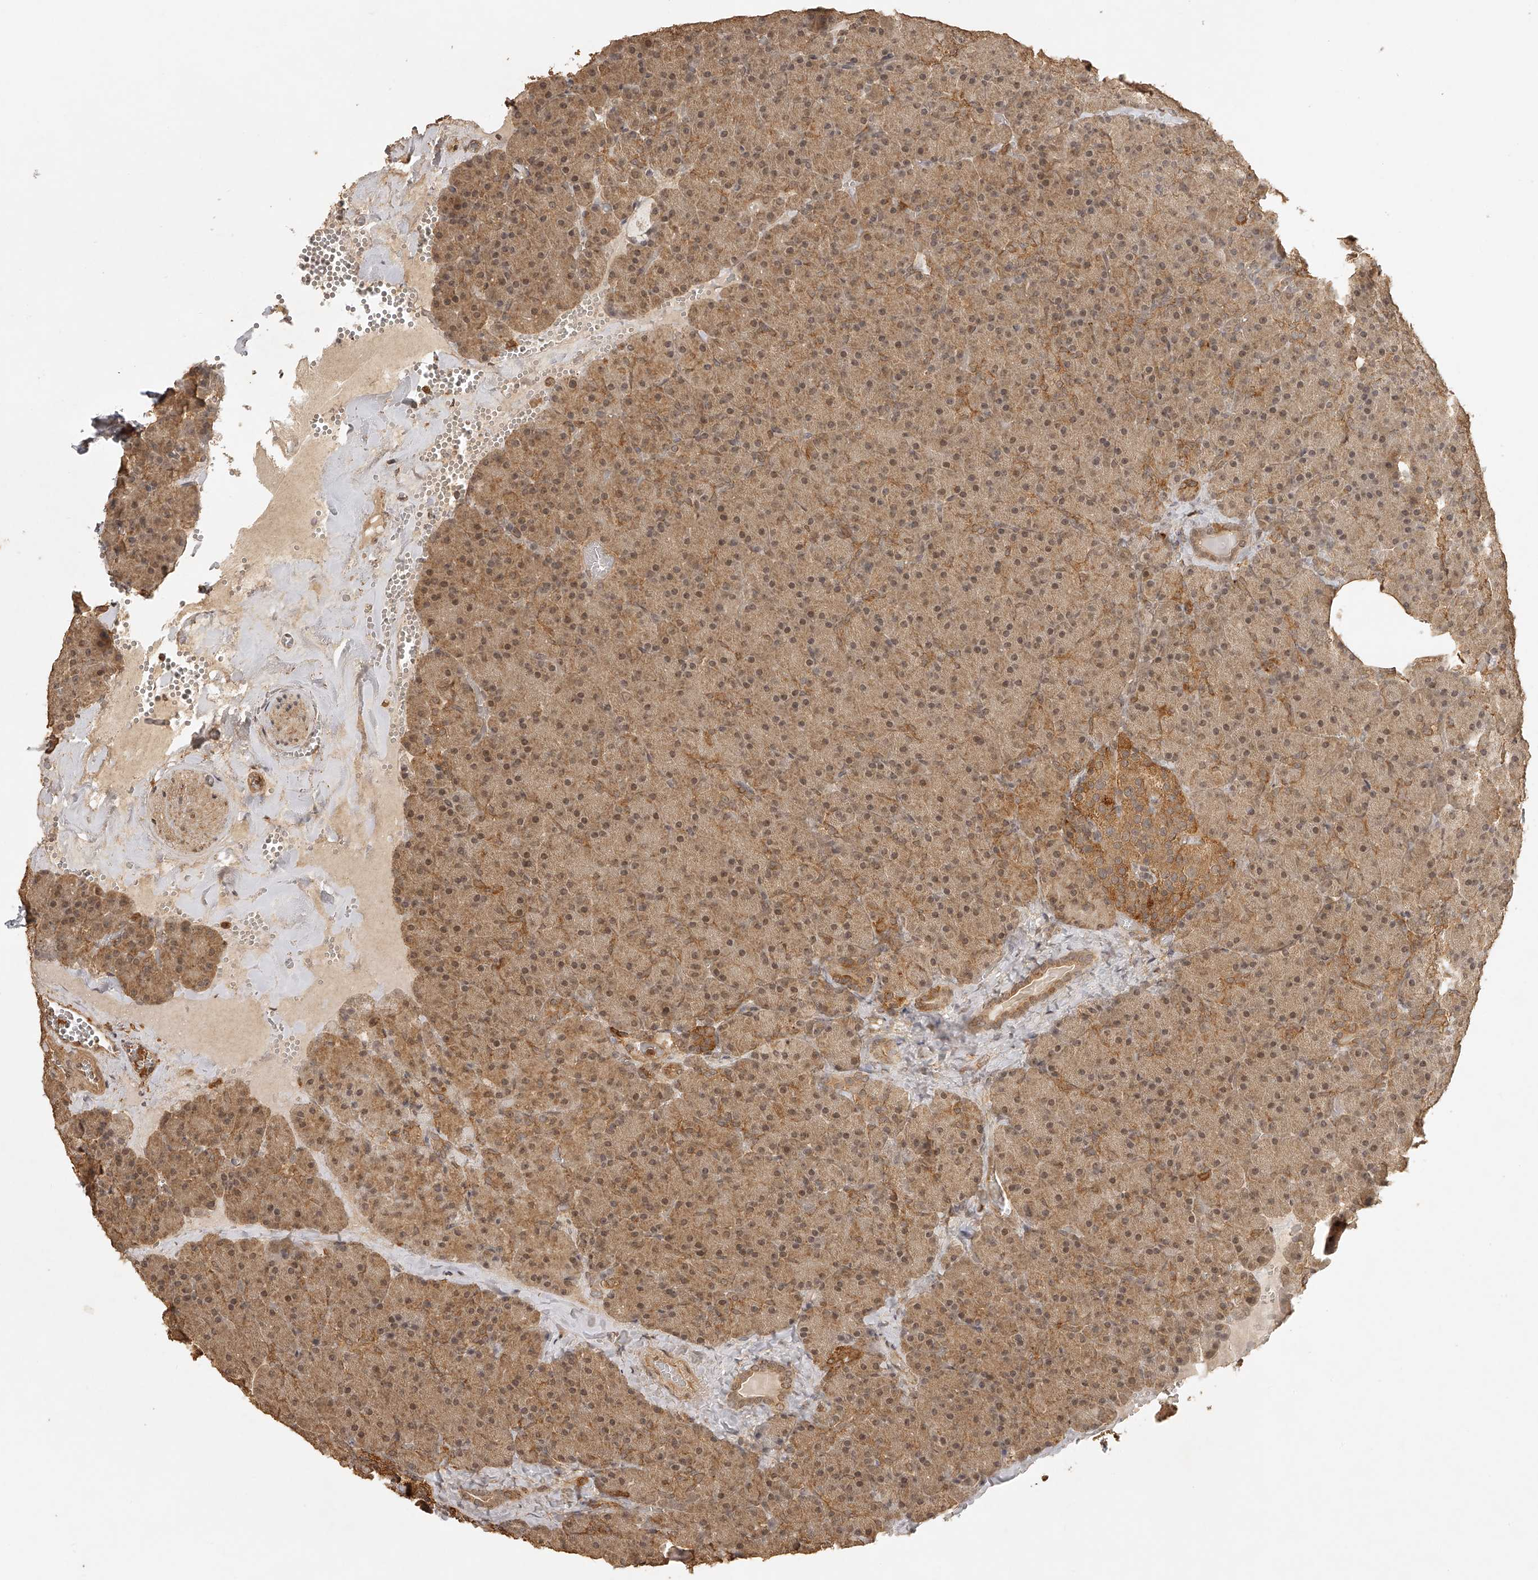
{"staining": {"intensity": "moderate", "quantity": ">75%", "location": "cytoplasmic/membranous"}, "tissue": "pancreas", "cell_type": "Exocrine glandular cells", "image_type": "normal", "snomed": [{"axis": "morphology", "description": "Normal tissue, NOS"}, {"axis": "morphology", "description": "Carcinoid, malignant, NOS"}, {"axis": "topography", "description": "Pancreas"}], "caption": "IHC of normal human pancreas displays medium levels of moderate cytoplasmic/membranous expression in approximately >75% of exocrine glandular cells.", "gene": "BCL2L11", "patient": {"sex": "female", "age": 35}}